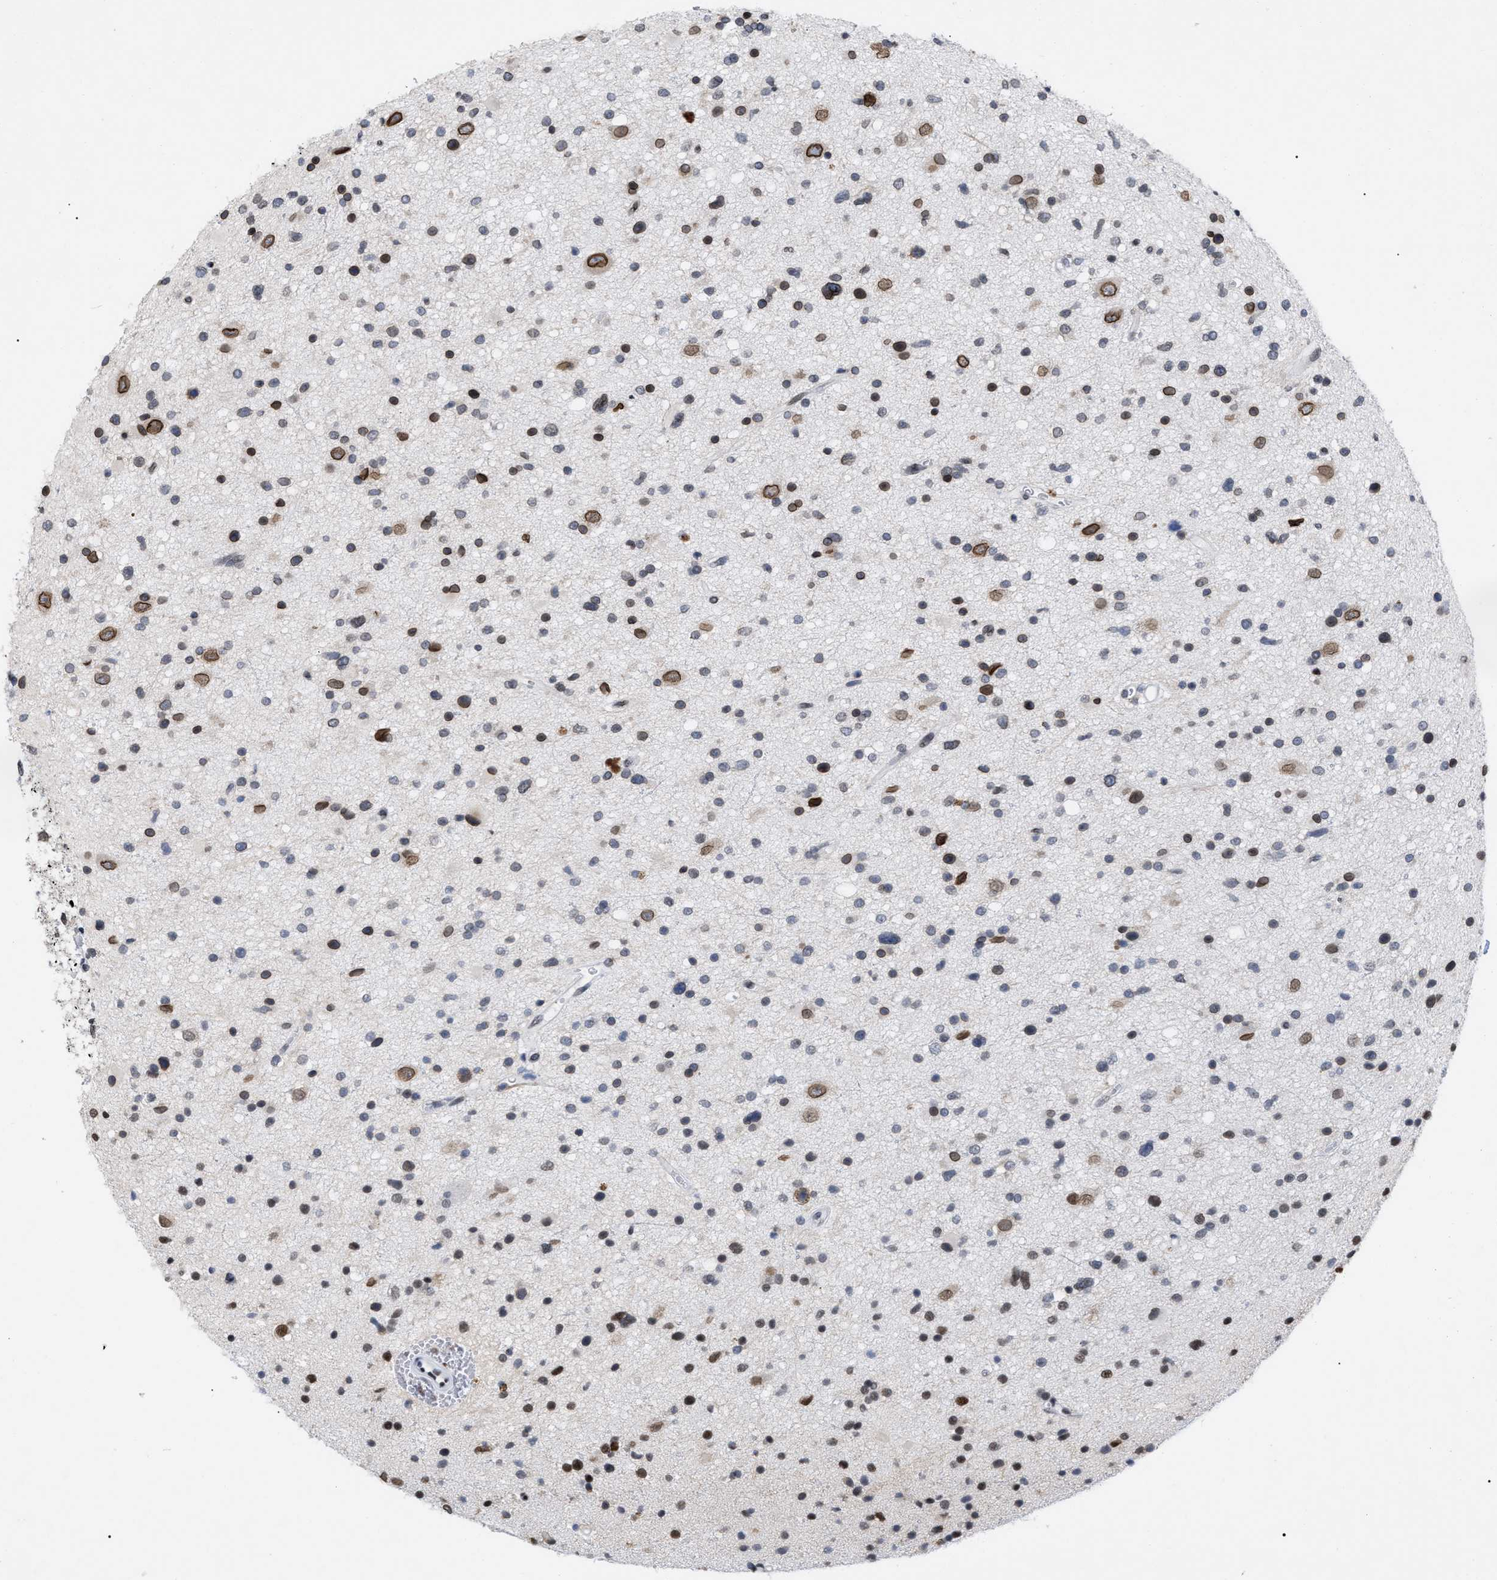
{"staining": {"intensity": "strong", "quantity": "25%-75%", "location": "cytoplasmic/membranous,nuclear"}, "tissue": "glioma", "cell_type": "Tumor cells", "image_type": "cancer", "snomed": [{"axis": "morphology", "description": "Glioma, malignant, High grade"}, {"axis": "topography", "description": "Brain"}], "caption": "Immunohistochemical staining of human glioma demonstrates high levels of strong cytoplasmic/membranous and nuclear protein positivity in about 25%-75% of tumor cells.", "gene": "TPR", "patient": {"sex": "male", "age": 33}}